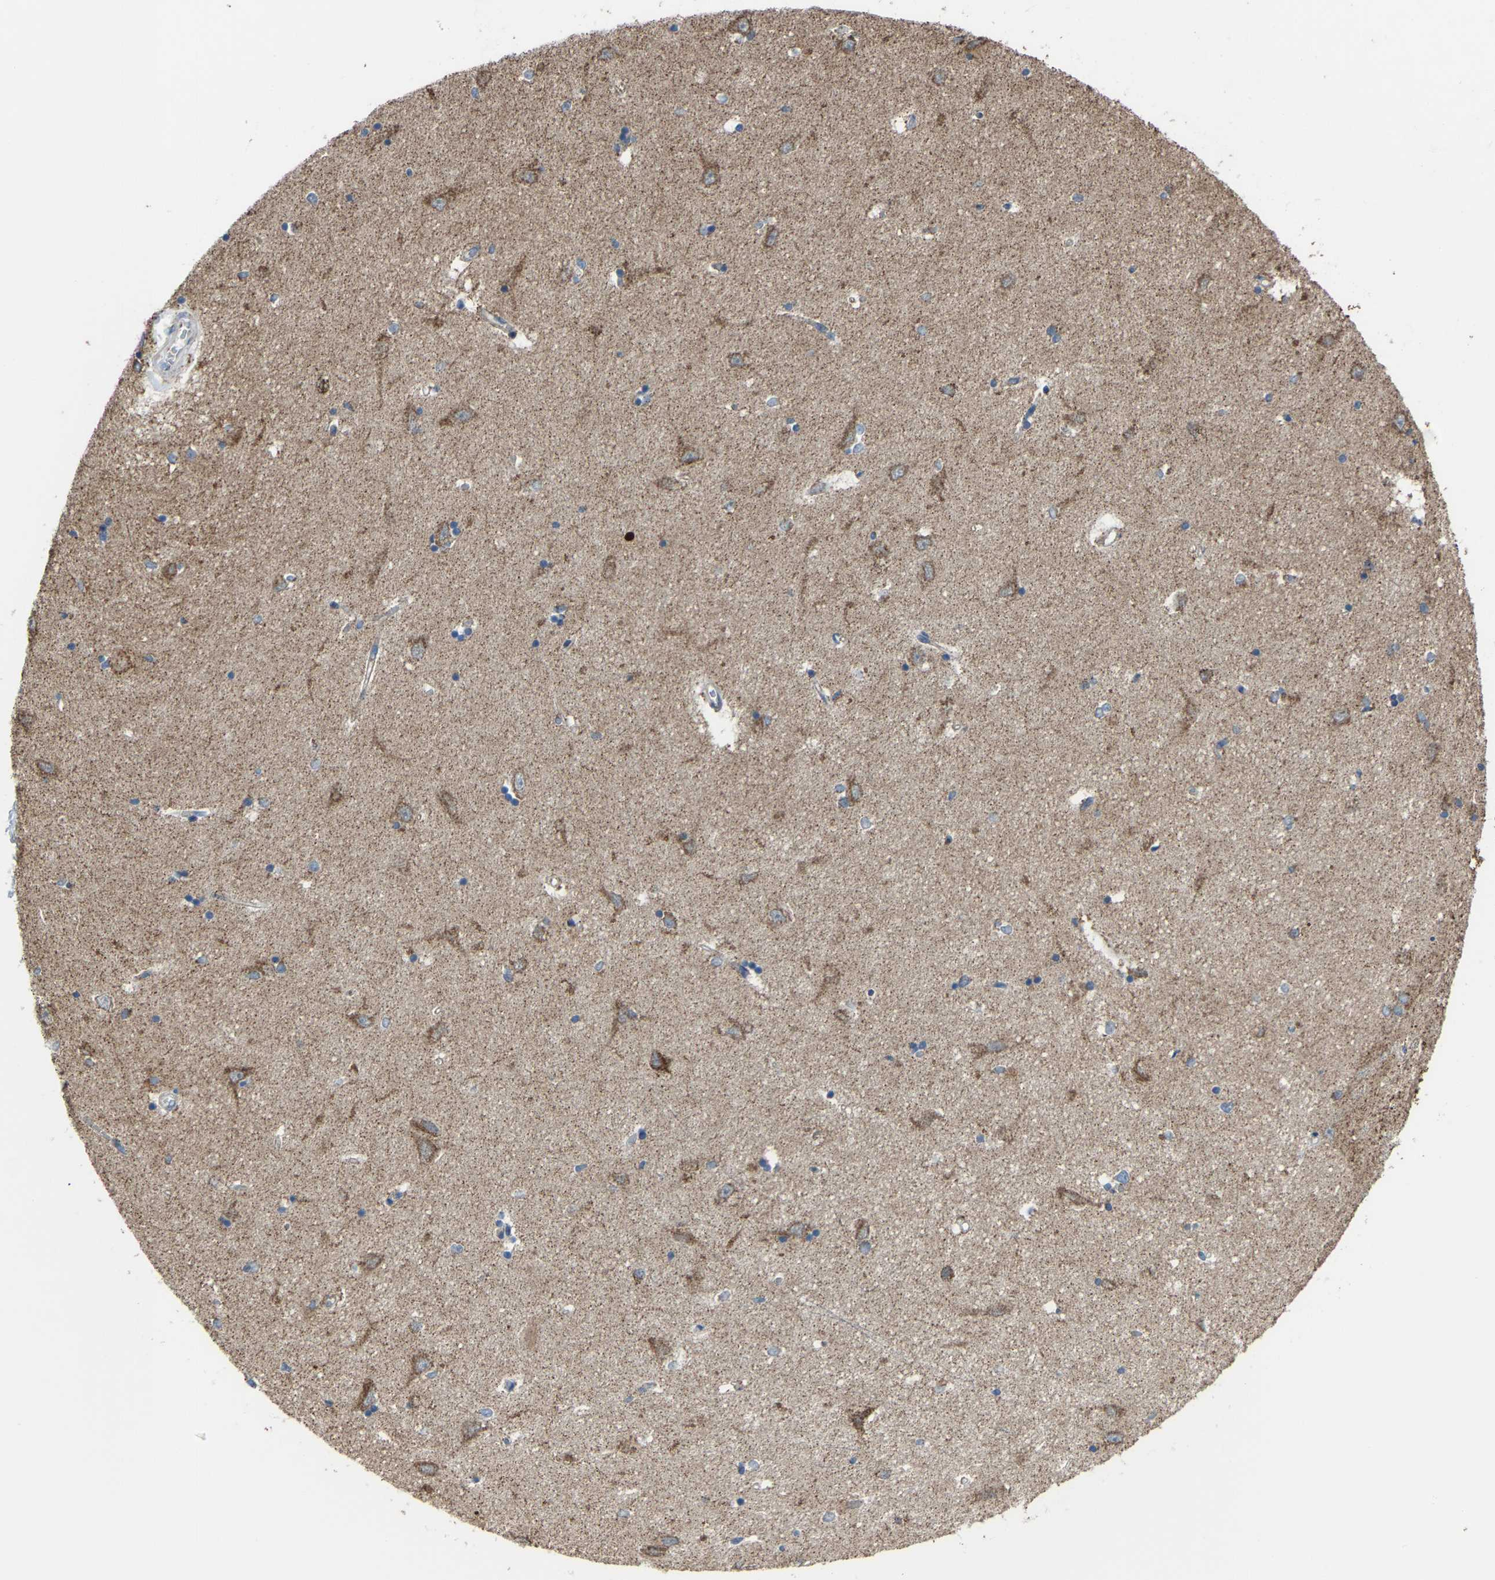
{"staining": {"intensity": "weak", "quantity": "<25%", "location": "cytoplasmic/membranous"}, "tissue": "hippocampus", "cell_type": "Glial cells", "image_type": "normal", "snomed": [{"axis": "morphology", "description": "Normal tissue, NOS"}, {"axis": "topography", "description": "Hippocampus"}], "caption": "The immunohistochemistry image has no significant expression in glial cells of hippocampus.", "gene": "CANT1", "patient": {"sex": "male", "age": 45}}